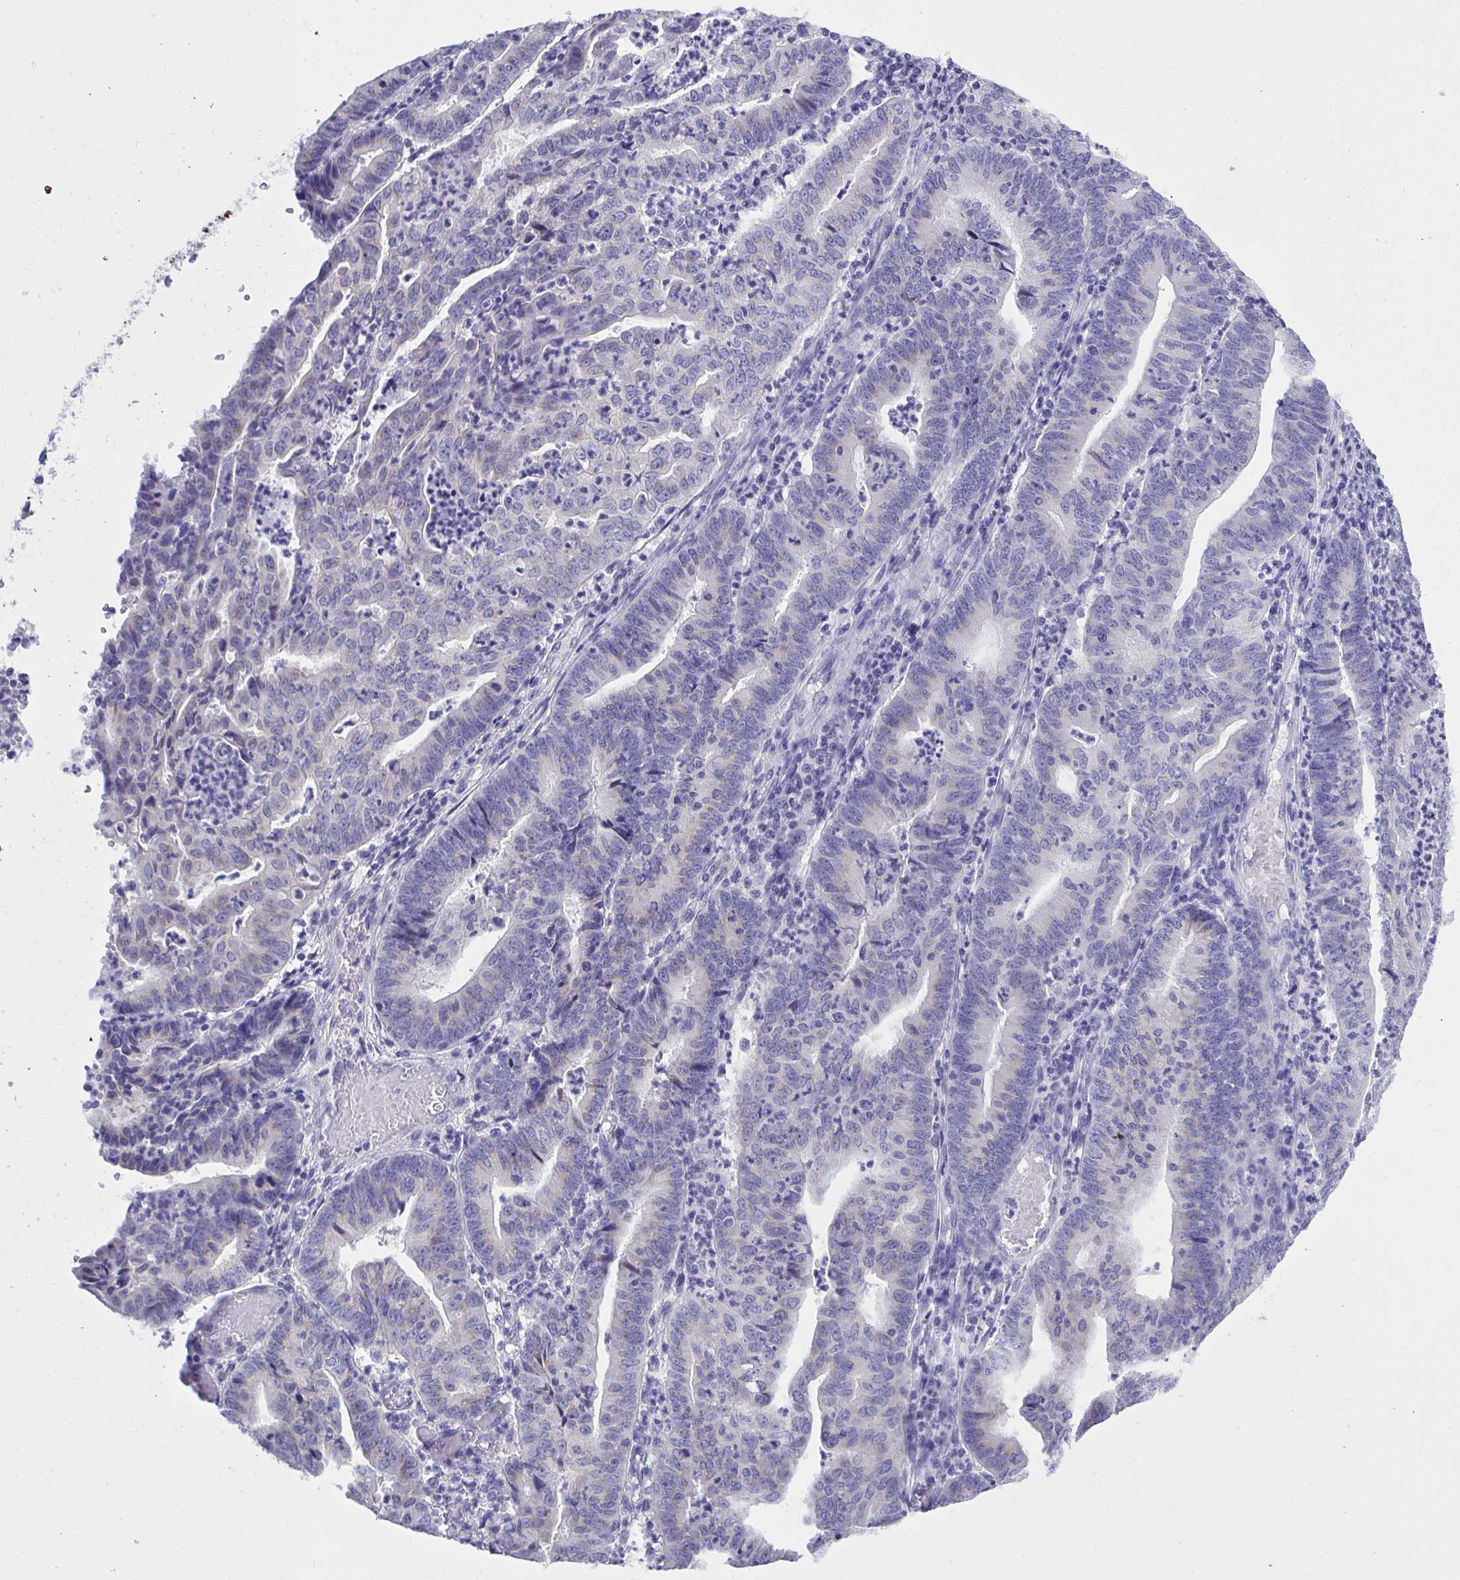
{"staining": {"intensity": "negative", "quantity": "none", "location": "none"}, "tissue": "endometrial cancer", "cell_type": "Tumor cells", "image_type": "cancer", "snomed": [{"axis": "morphology", "description": "Adenocarcinoma, NOS"}, {"axis": "topography", "description": "Endometrium"}], "caption": "This is an immunohistochemistry (IHC) image of endometrial cancer (adenocarcinoma). There is no expression in tumor cells.", "gene": "PSD", "patient": {"sex": "female", "age": 60}}